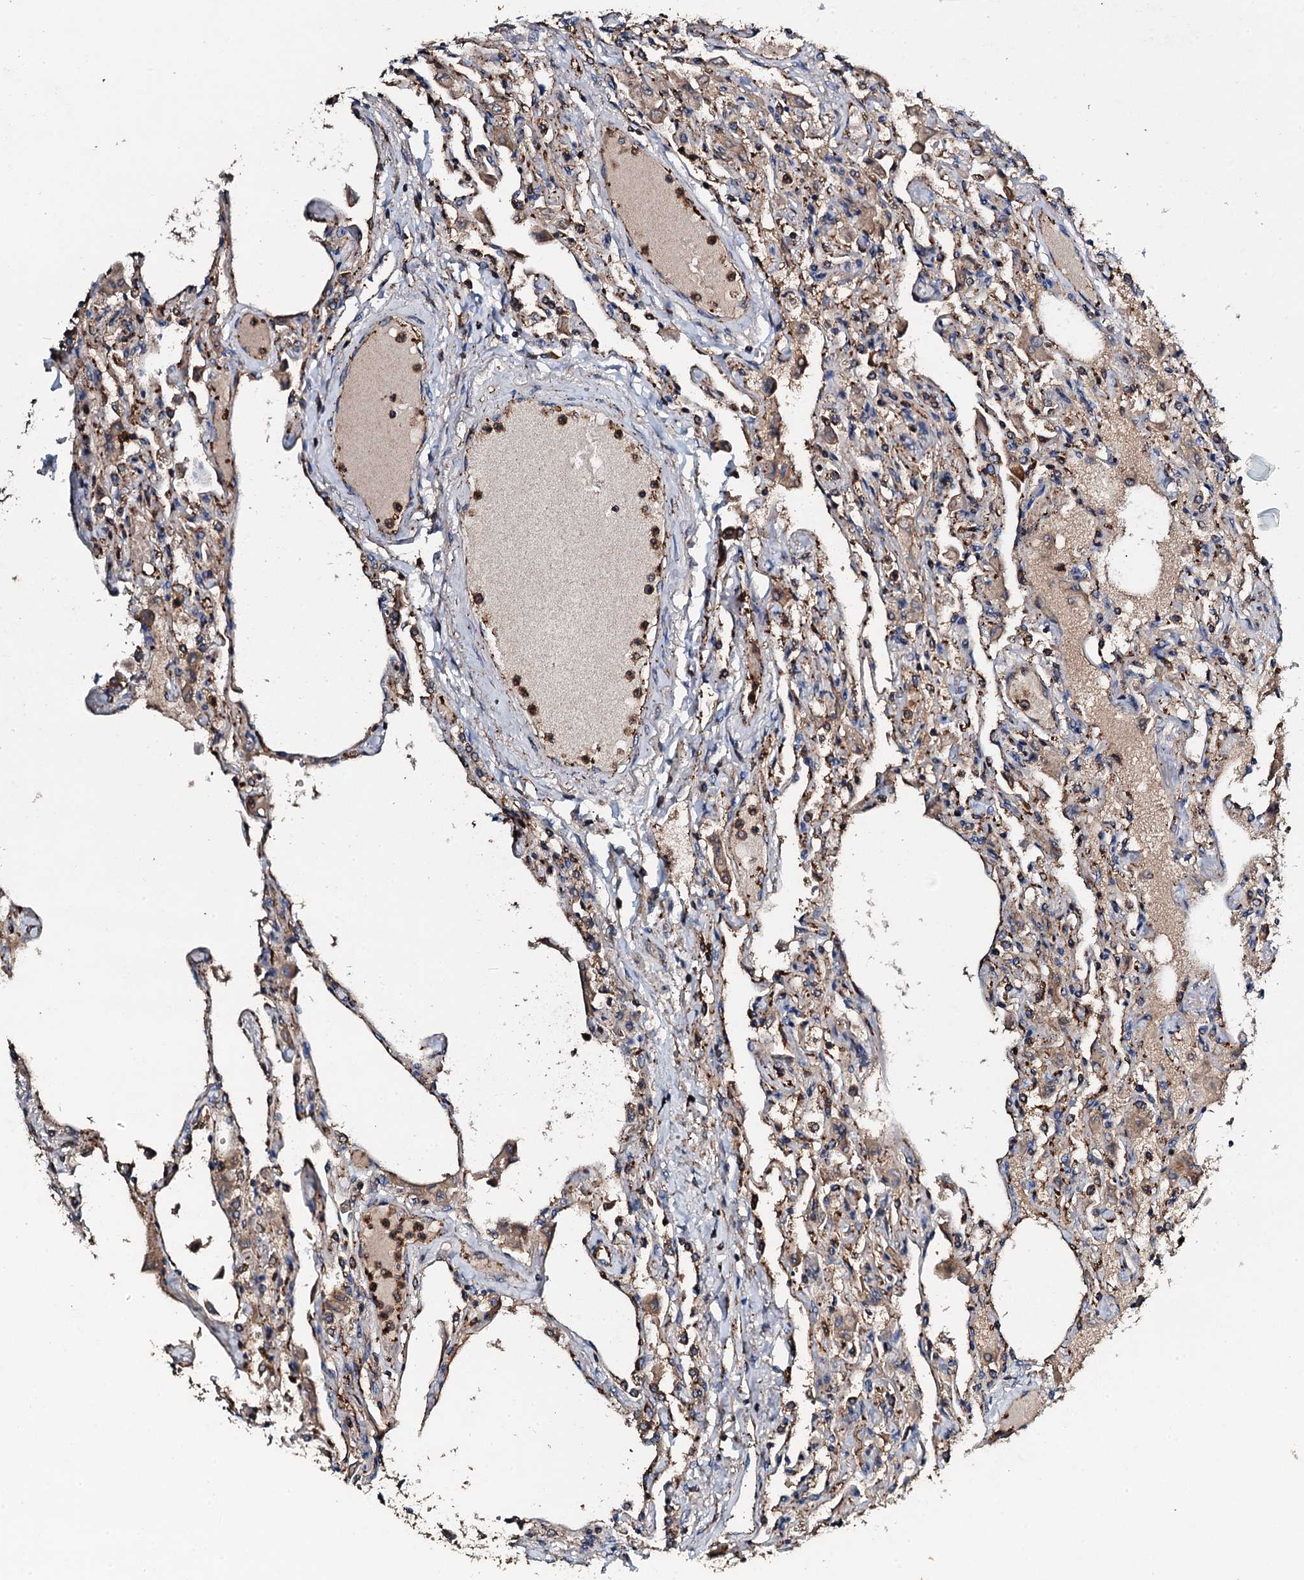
{"staining": {"intensity": "moderate", "quantity": ">75%", "location": "cytoplasmic/membranous"}, "tissue": "lung", "cell_type": "Alveolar cells", "image_type": "normal", "snomed": [{"axis": "morphology", "description": "Normal tissue, NOS"}, {"axis": "topography", "description": "Bronchus"}, {"axis": "topography", "description": "Lung"}], "caption": "High-magnification brightfield microscopy of benign lung stained with DAB (brown) and counterstained with hematoxylin (blue). alveolar cells exhibit moderate cytoplasmic/membranous positivity is identified in about>75% of cells. Ihc stains the protein in brown and the nuclei are stained blue.", "gene": "GRK2", "patient": {"sex": "female", "age": 49}}